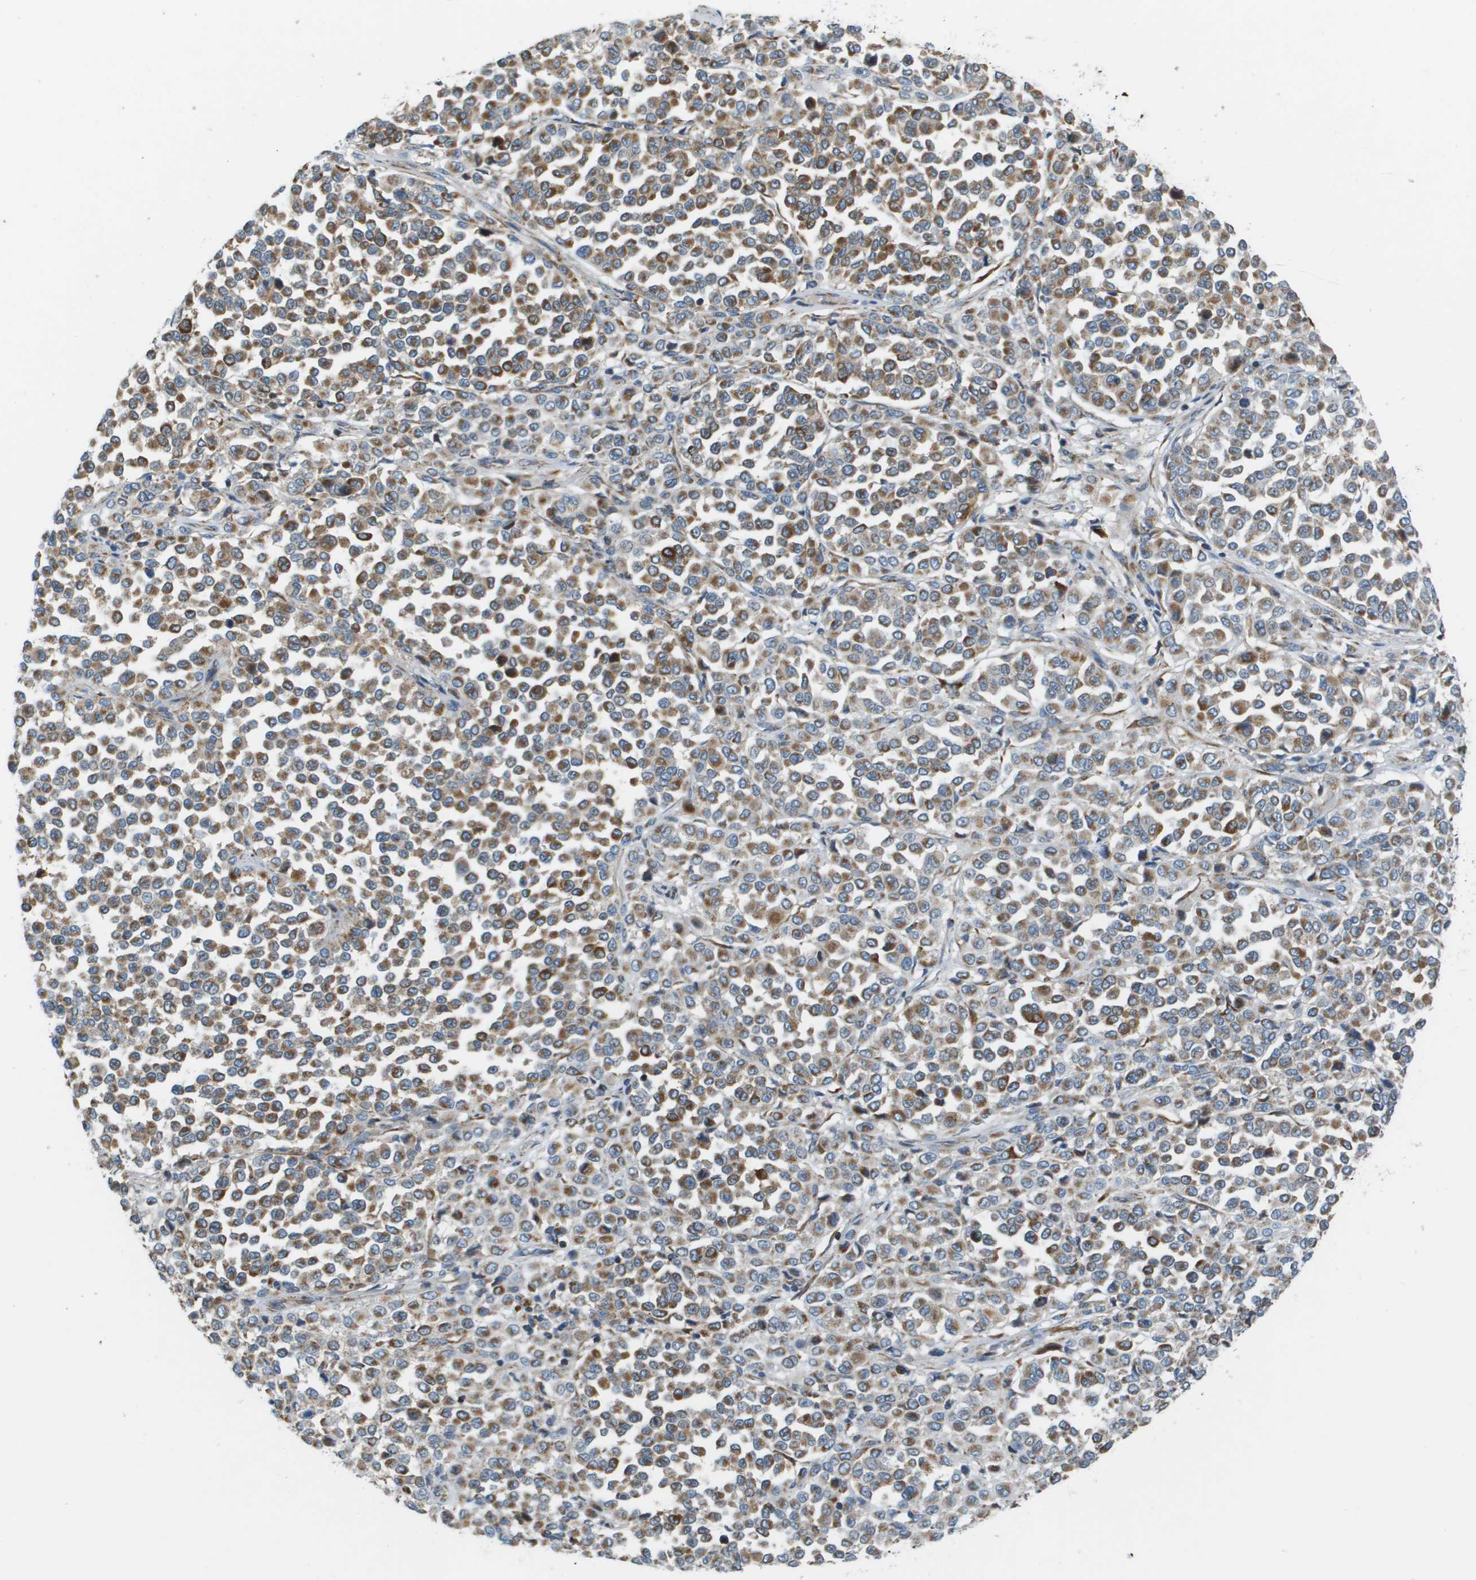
{"staining": {"intensity": "moderate", "quantity": ">75%", "location": "cytoplasmic/membranous"}, "tissue": "melanoma", "cell_type": "Tumor cells", "image_type": "cancer", "snomed": [{"axis": "morphology", "description": "Malignant melanoma, Metastatic site"}, {"axis": "topography", "description": "Pancreas"}], "caption": "Malignant melanoma (metastatic site) was stained to show a protein in brown. There is medium levels of moderate cytoplasmic/membranous positivity in approximately >75% of tumor cells.", "gene": "TAOK3", "patient": {"sex": "female", "age": 30}}